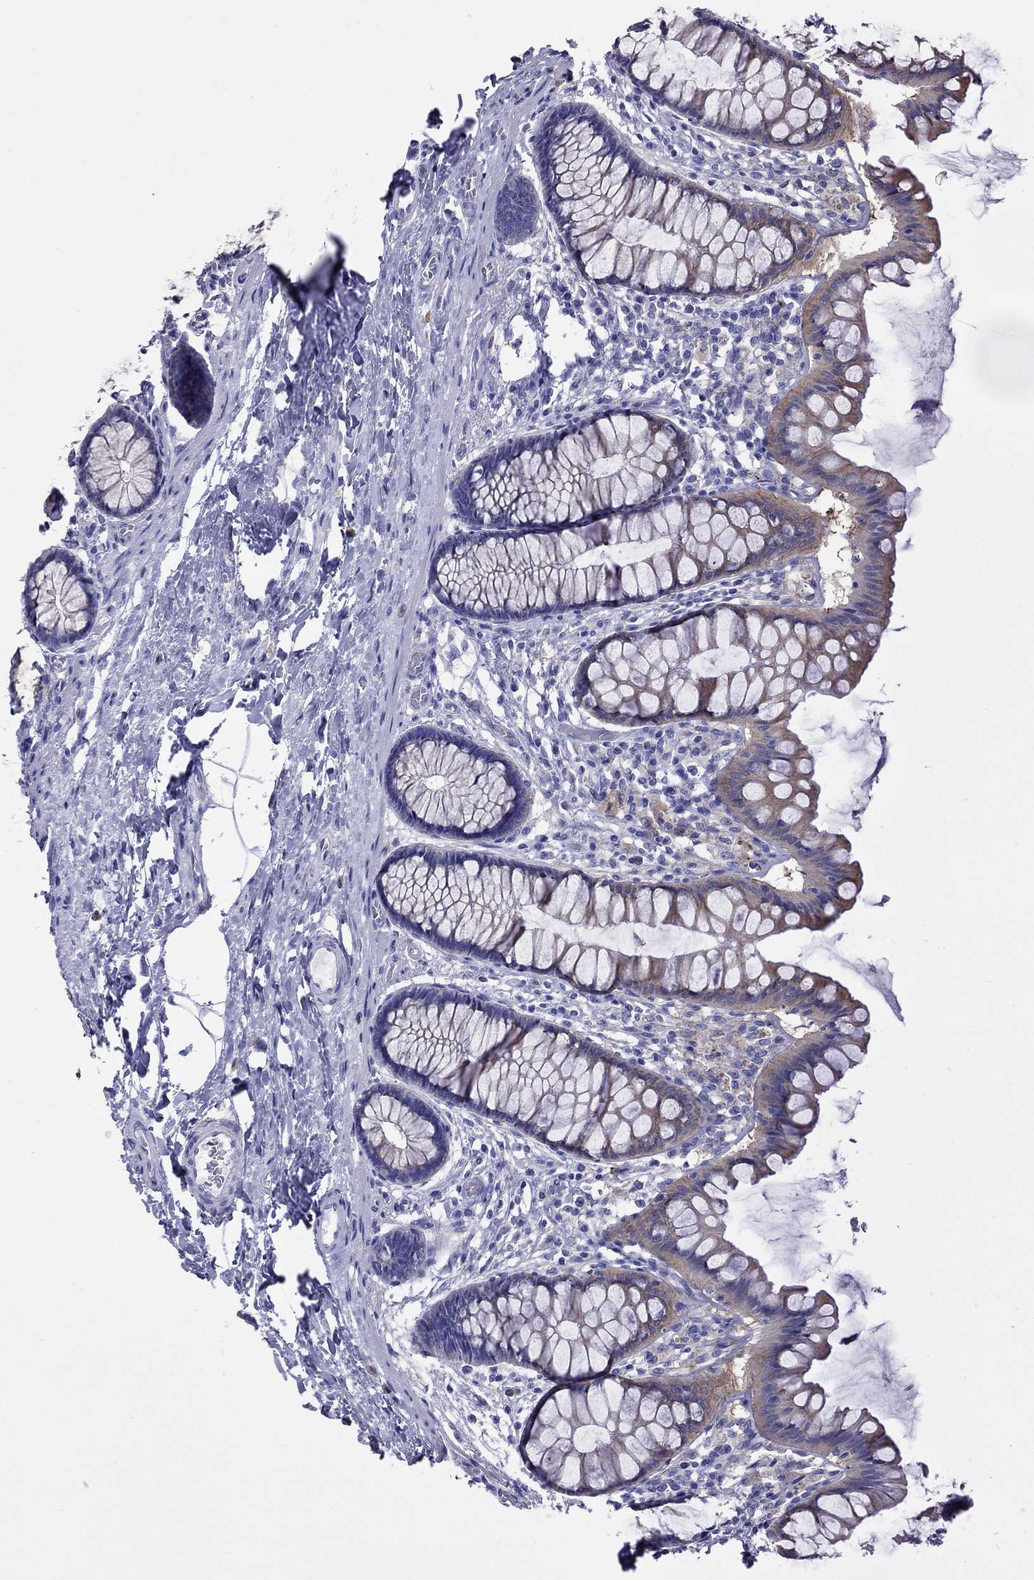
{"staining": {"intensity": "negative", "quantity": "none", "location": "none"}, "tissue": "colon", "cell_type": "Endothelial cells", "image_type": "normal", "snomed": [{"axis": "morphology", "description": "Normal tissue, NOS"}, {"axis": "topography", "description": "Colon"}], "caption": "IHC photomicrograph of unremarkable human colon stained for a protein (brown), which displays no positivity in endothelial cells. The staining is performed using DAB brown chromogen with nuclei counter-stained in using hematoxylin.", "gene": "ALOX15B", "patient": {"sex": "female", "age": 65}}